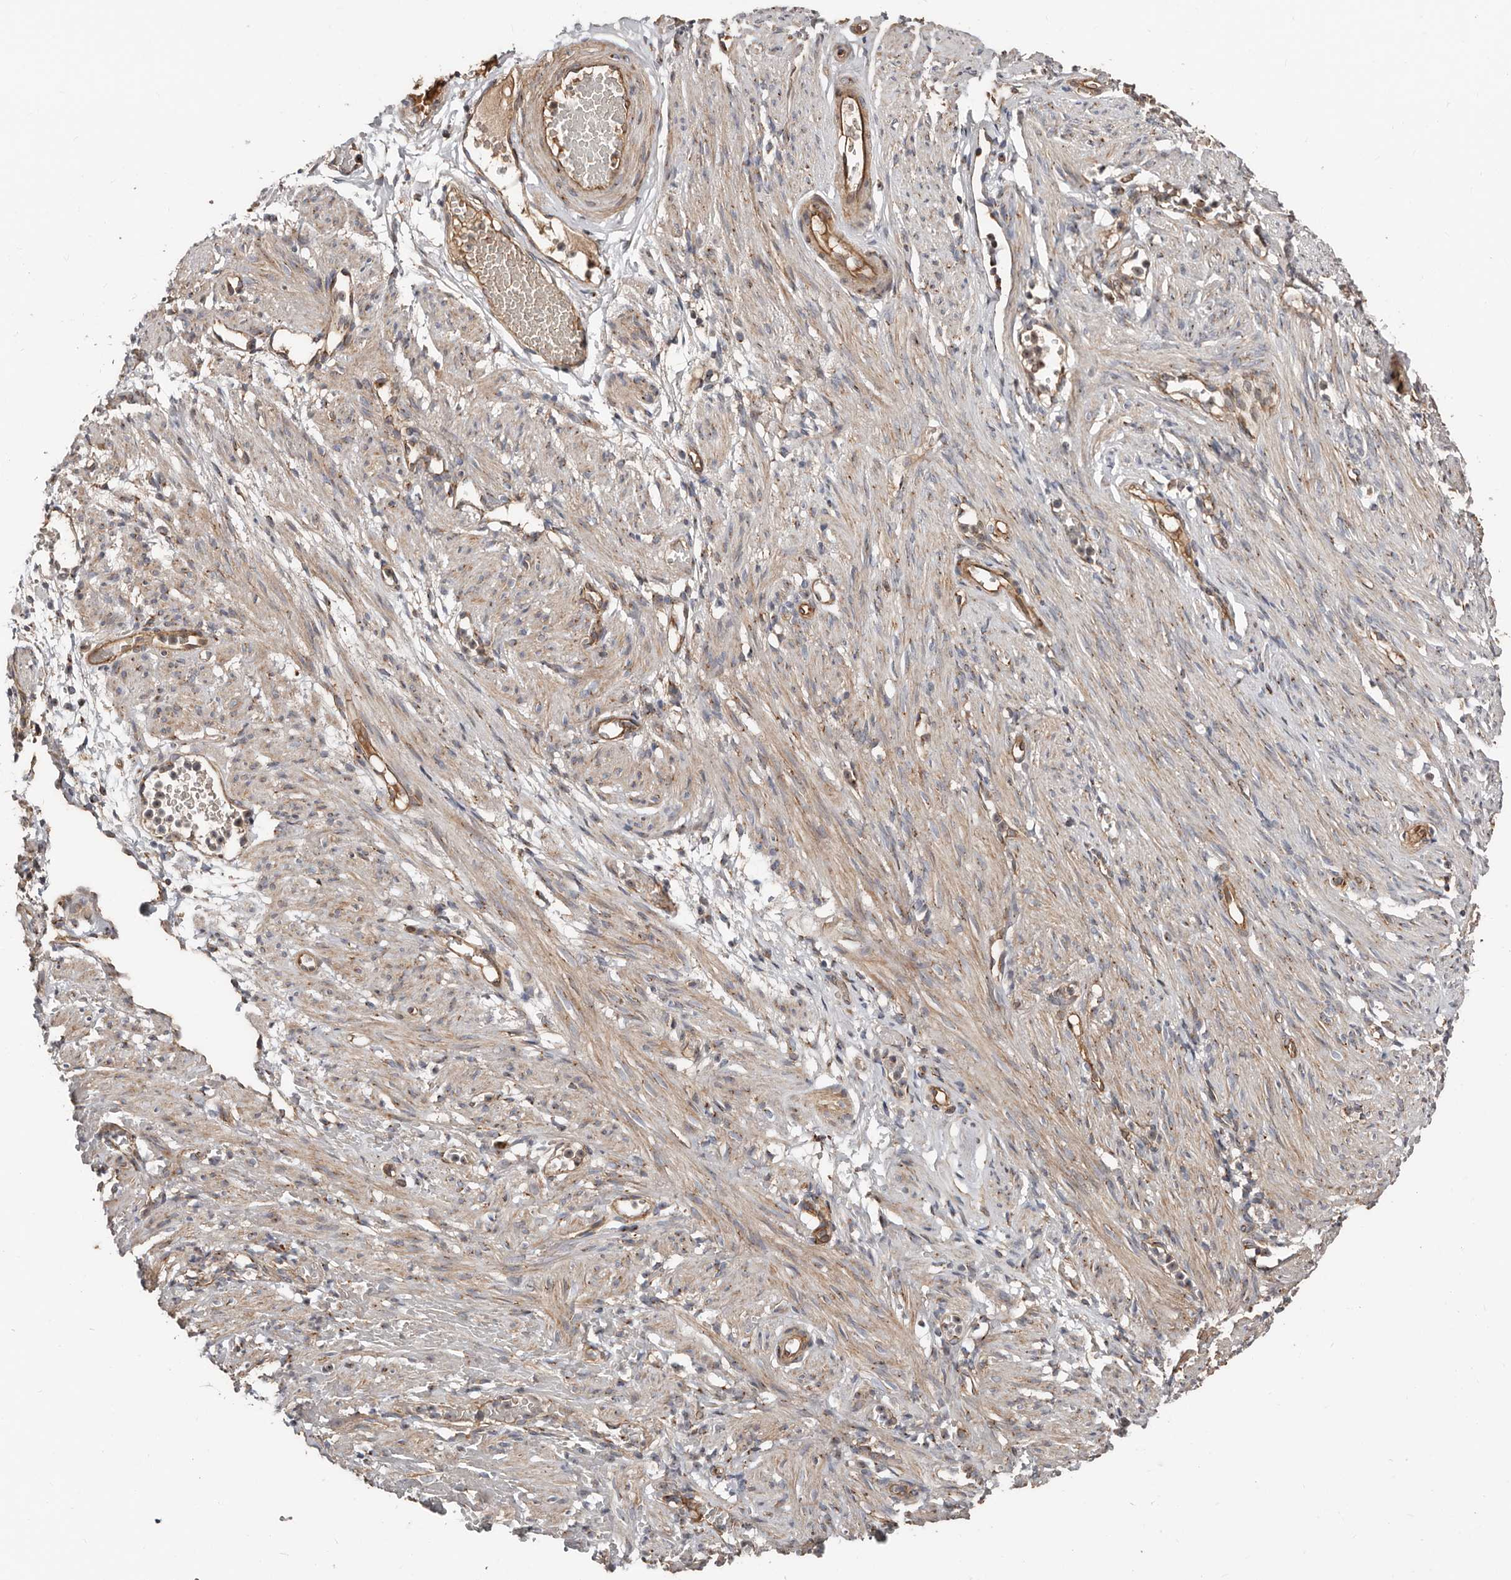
{"staining": {"intensity": "negative", "quantity": "none", "location": "none"}, "tissue": "adipose tissue", "cell_type": "Adipocytes", "image_type": "normal", "snomed": [{"axis": "morphology", "description": "Normal tissue, NOS"}, {"axis": "topography", "description": "Smooth muscle"}, {"axis": "topography", "description": "Peripheral nerve tissue"}], "caption": "DAB immunohistochemical staining of unremarkable human adipose tissue displays no significant positivity in adipocytes.", "gene": "COG1", "patient": {"sex": "female", "age": 39}}